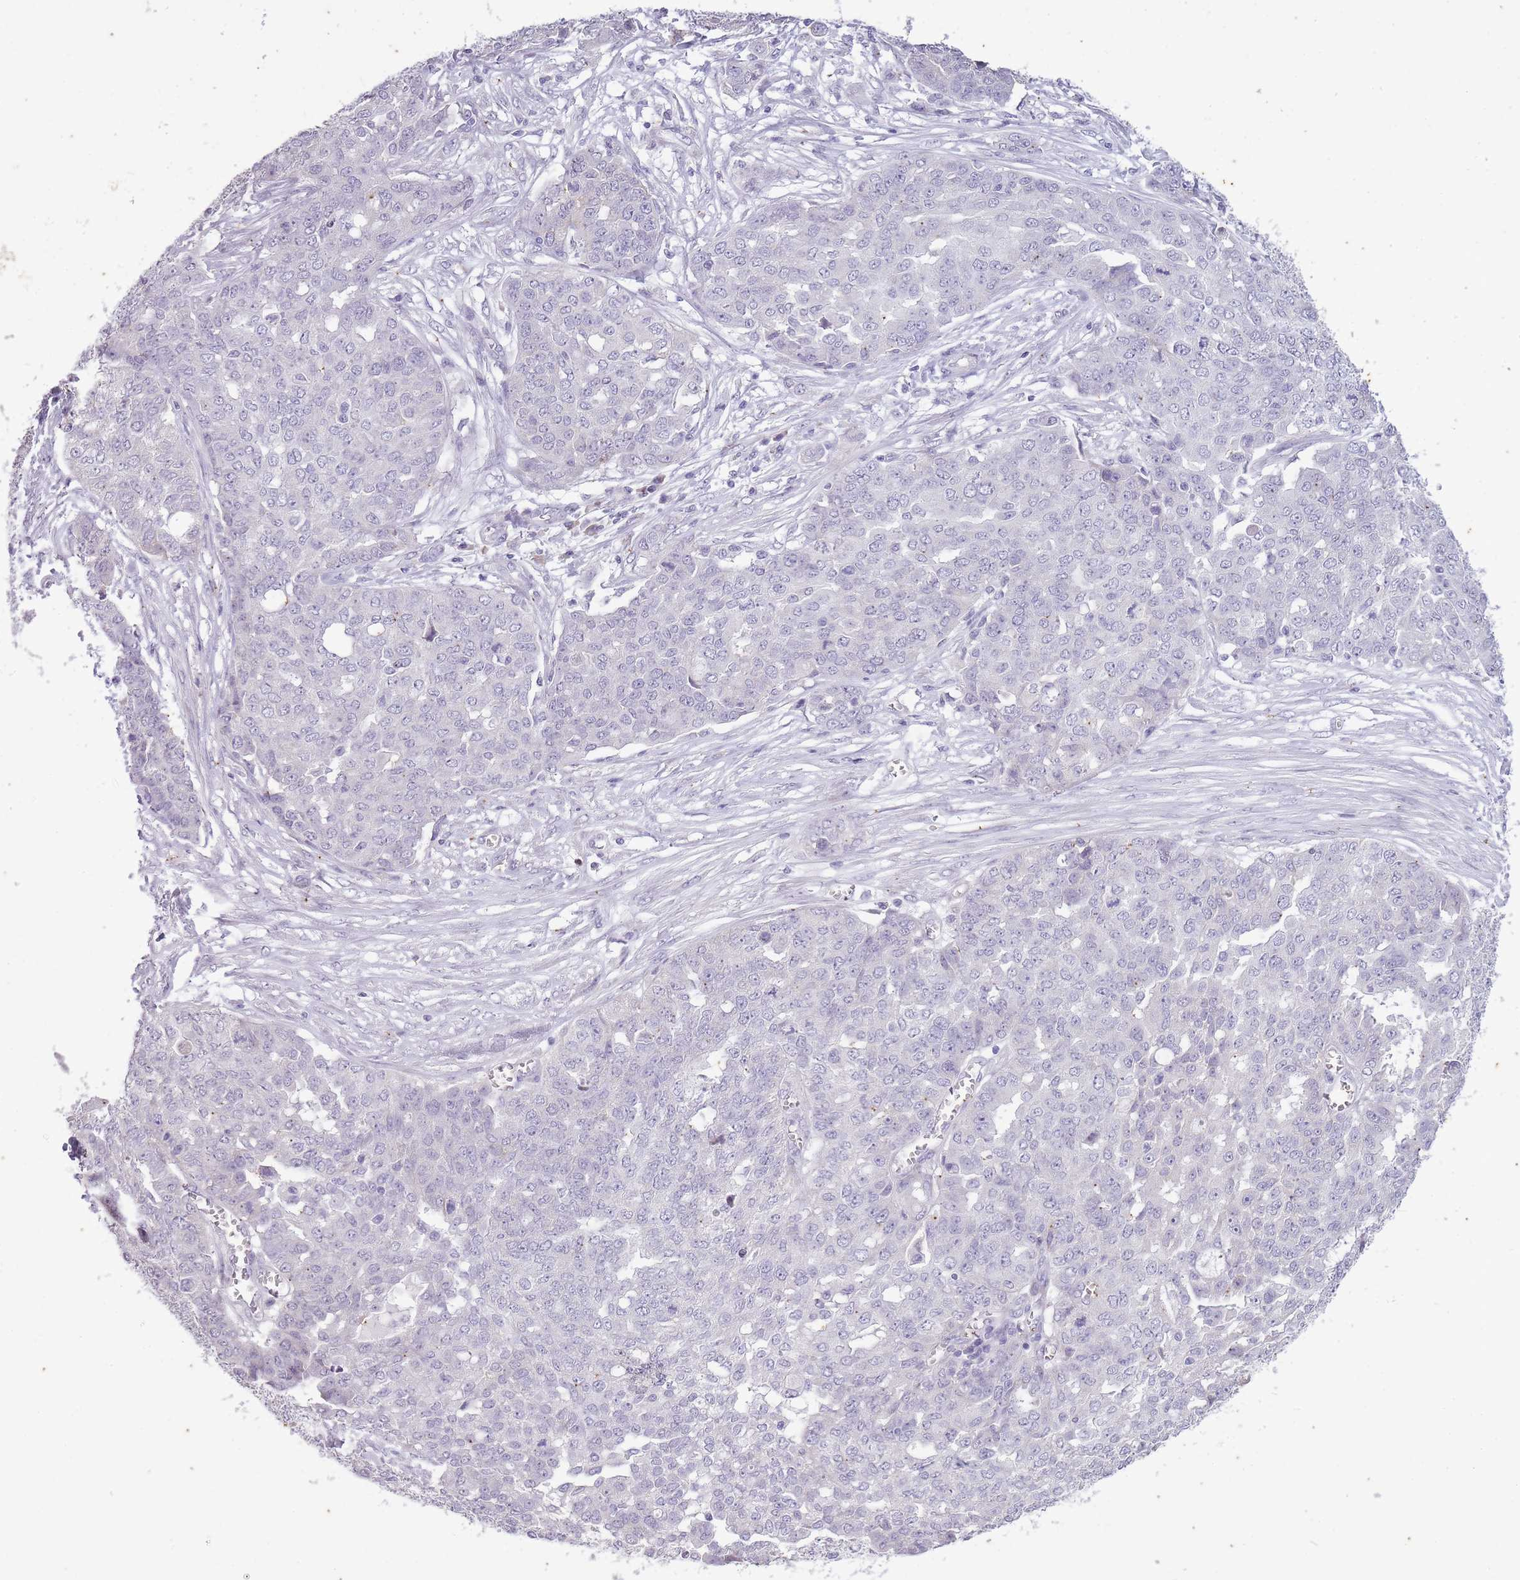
{"staining": {"intensity": "negative", "quantity": "none", "location": "none"}, "tissue": "ovarian cancer", "cell_type": "Tumor cells", "image_type": "cancer", "snomed": [{"axis": "morphology", "description": "Cystadenocarcinoma, serous, NOS"}, {"axis": "topography", "description": "Soft tissue"}, {"axis": "topography", "description": "Ovary"}], "caption": "This image is of ovarian serous cystadenocarcinoma stained with IHC to label a protein in brown with the nuclei are counter-stained blue. There is no staining in tumor cells.", "gene": "CNTNAP3", "patient": {"sex": "female", "age": 57}}